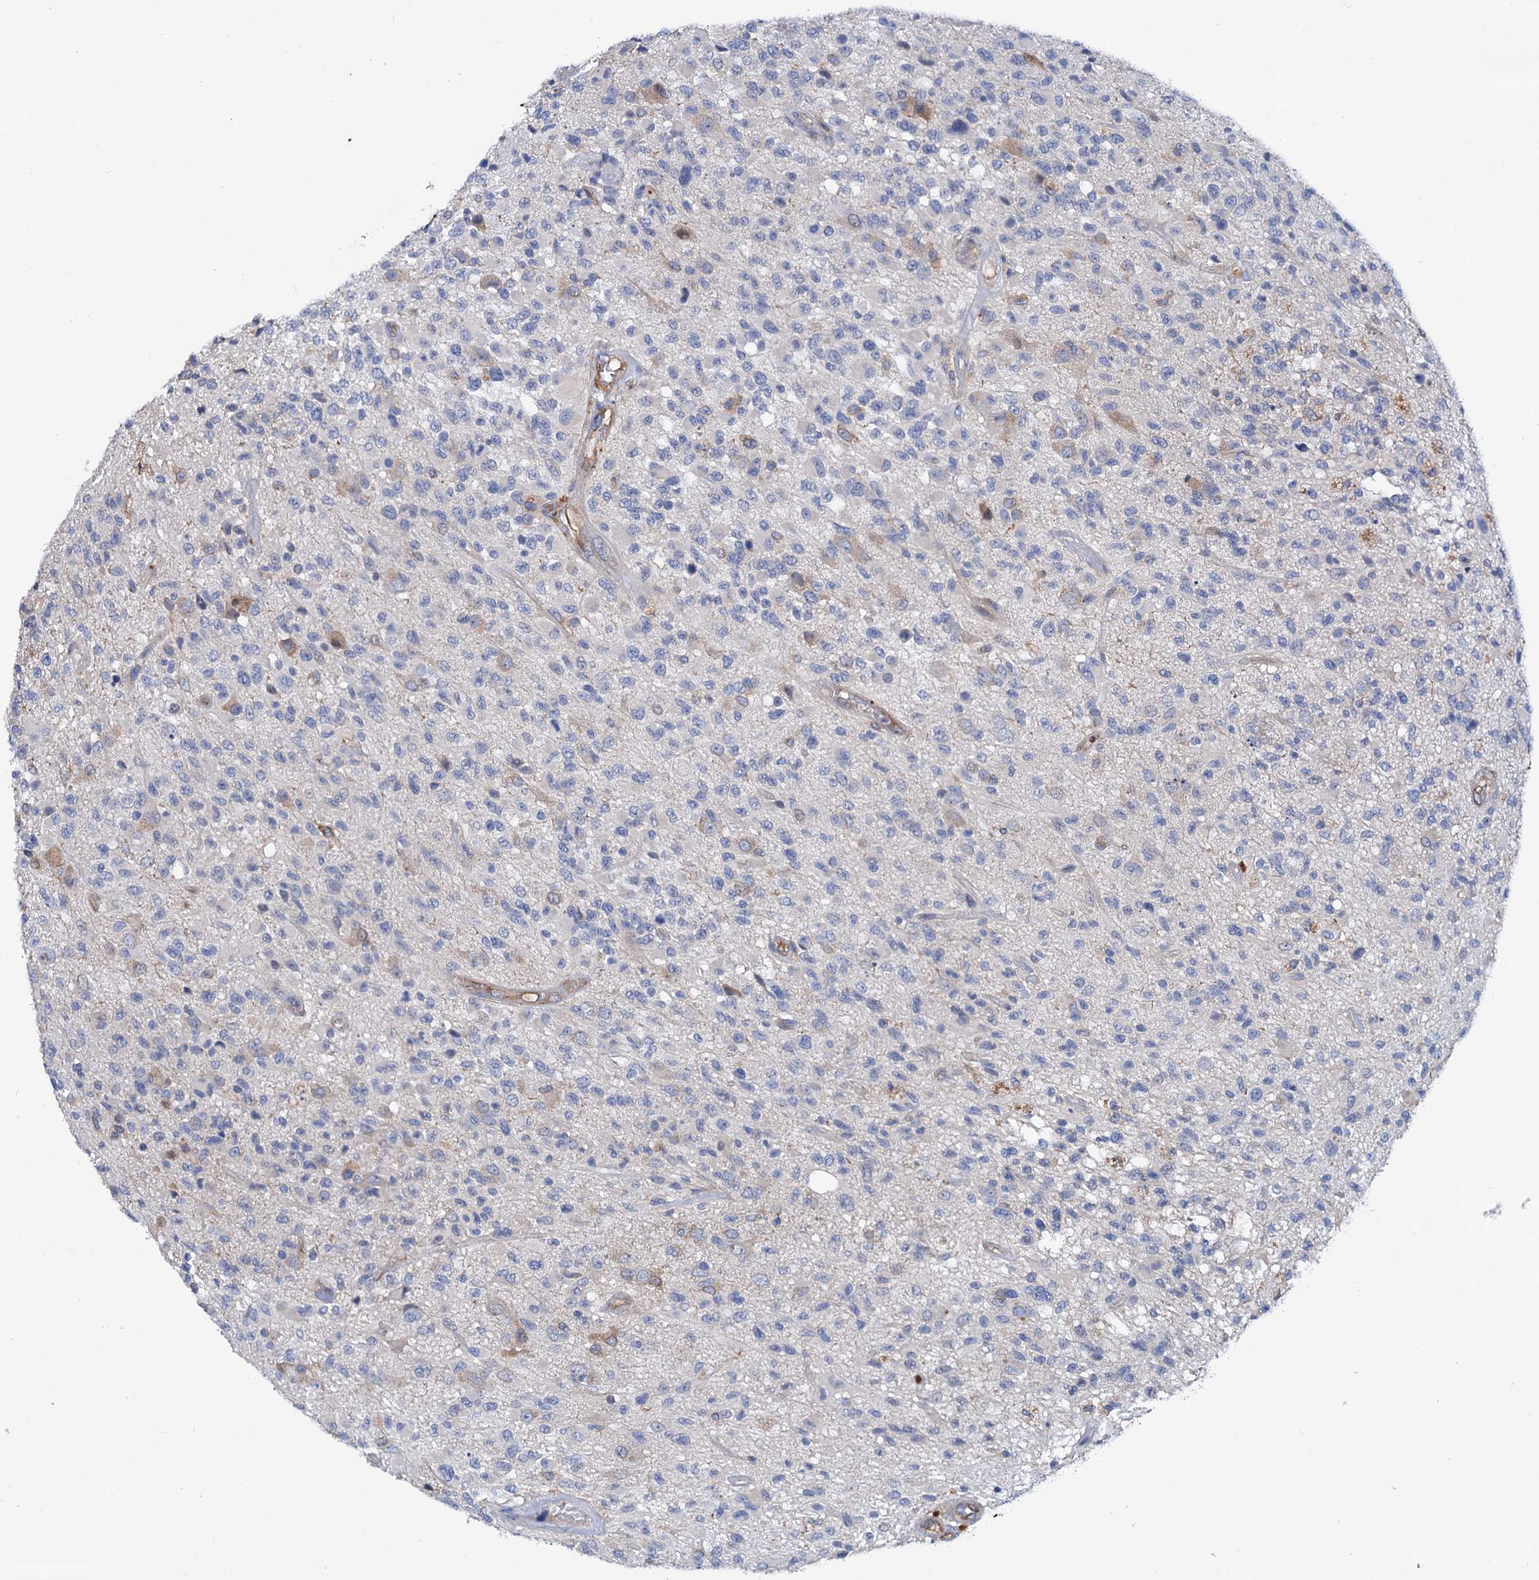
{"staining": {"intensity": "negative", "quantity": "none", "location": "none"}, "tissue": "glioma", "cell_type": "Tumor cells", "image_type": "cancer", "snomed": [{"axis": "morphology", "description": "Glioma, malignant, High grade"}, {"axis": "morphology", "description": "Glioblastoma, NOS"}, {"axis": "topography", "description": "Brain"}], "caption": "There is no significant positivity in tumor cells of glioblastoma.", "gene": "TRIM55", "patient": {"sex": "male", "age": 60}}